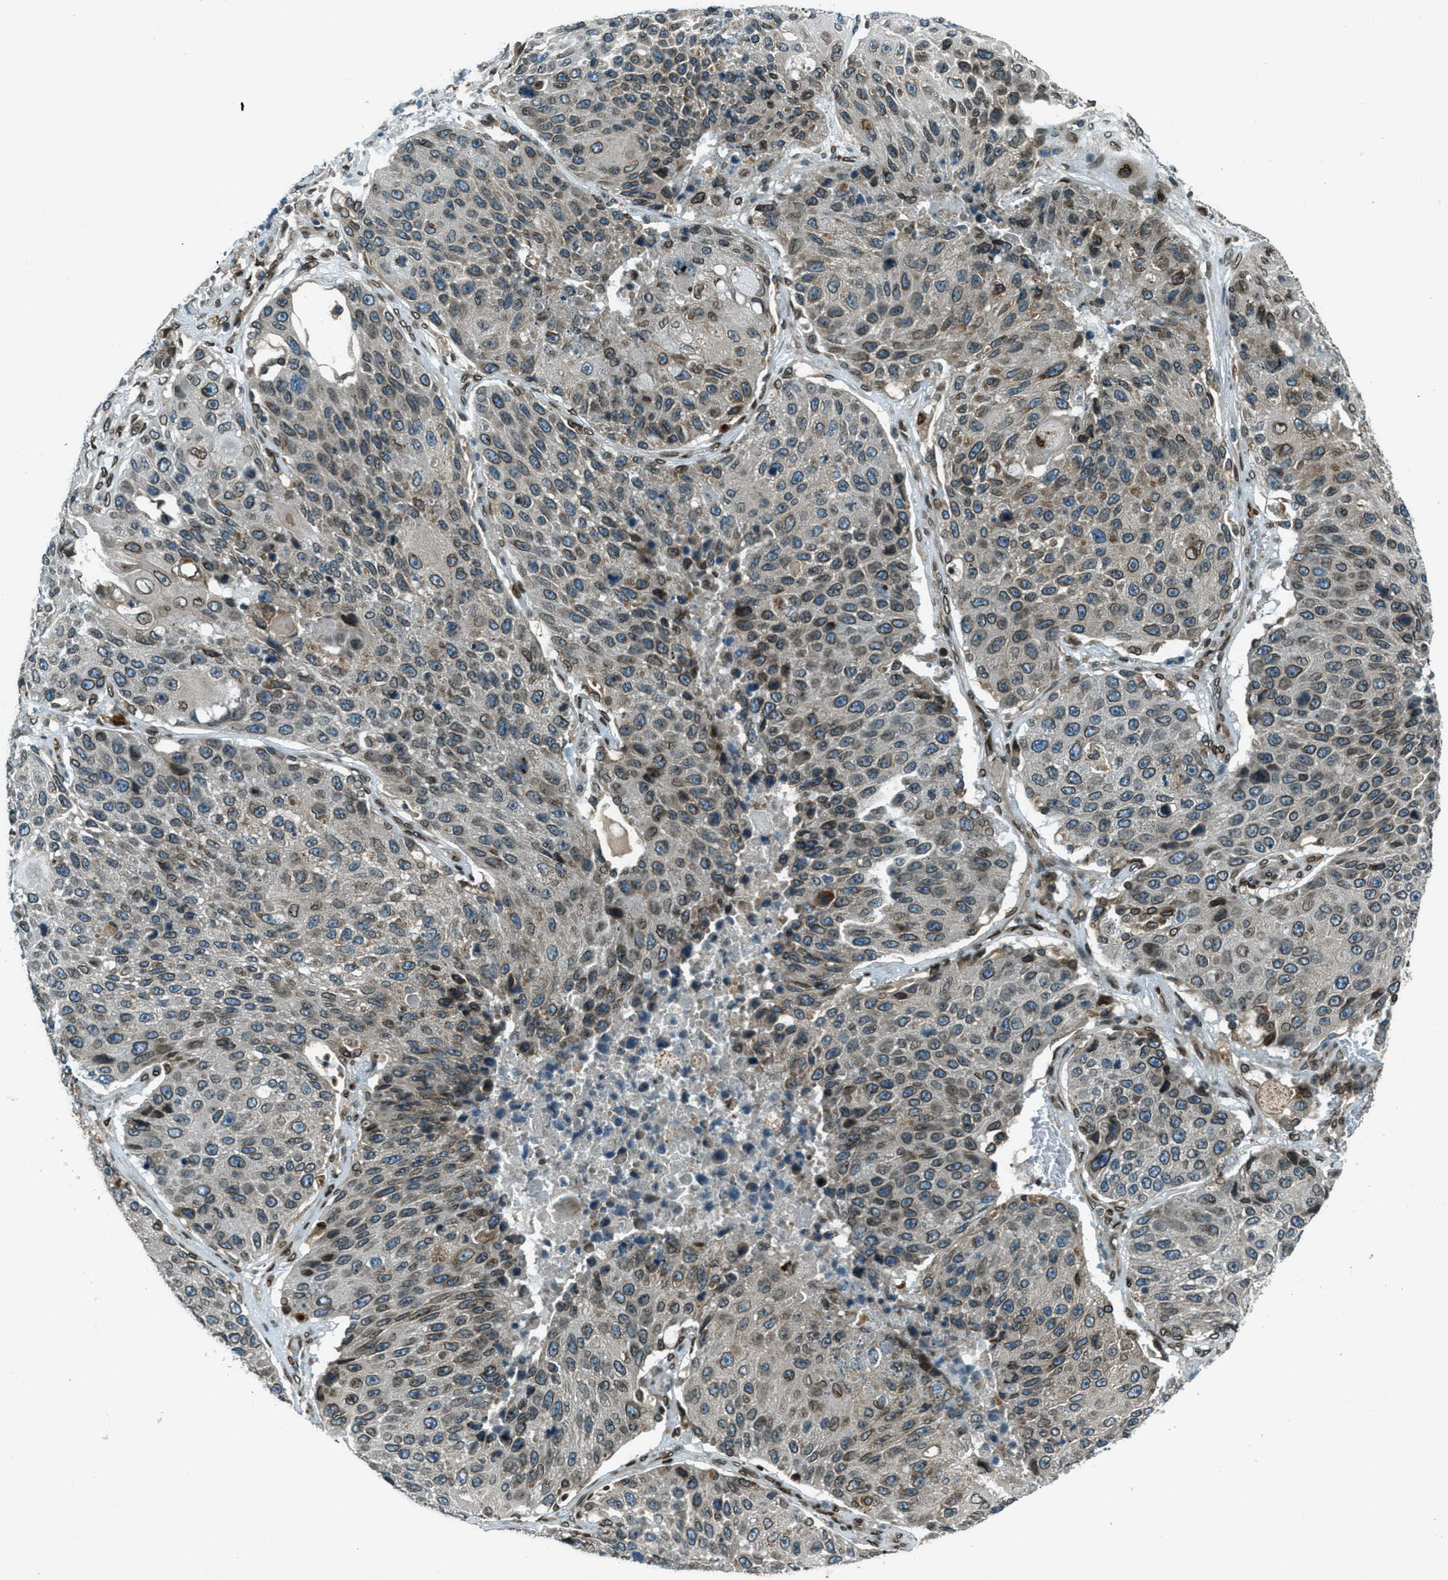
{"staining": {"intensity": "moderate", "quantity": ">75%", "location": "cytoplasmic/membranous,nuclear"}, "tissue": "lung cancer", "cell_type": "Tumor cells", "image_type": "cancer", "snomed": [{"axis": "morphology", "description": "Squamous cell carcinoma, NOS"}, {"axis": "topography", "description": "Lung"}], "caption": "Immunohistochemistry histopathology image of human lung squamous cell carcinoma stained for a protein (brown), which demonstrates medium levels of moderate cytoplasmic/membranous and nuclear positivity in about >75% of tumor cells.", "gene": "LEMD2", "patient": {"sex": "male", "age": 61}}